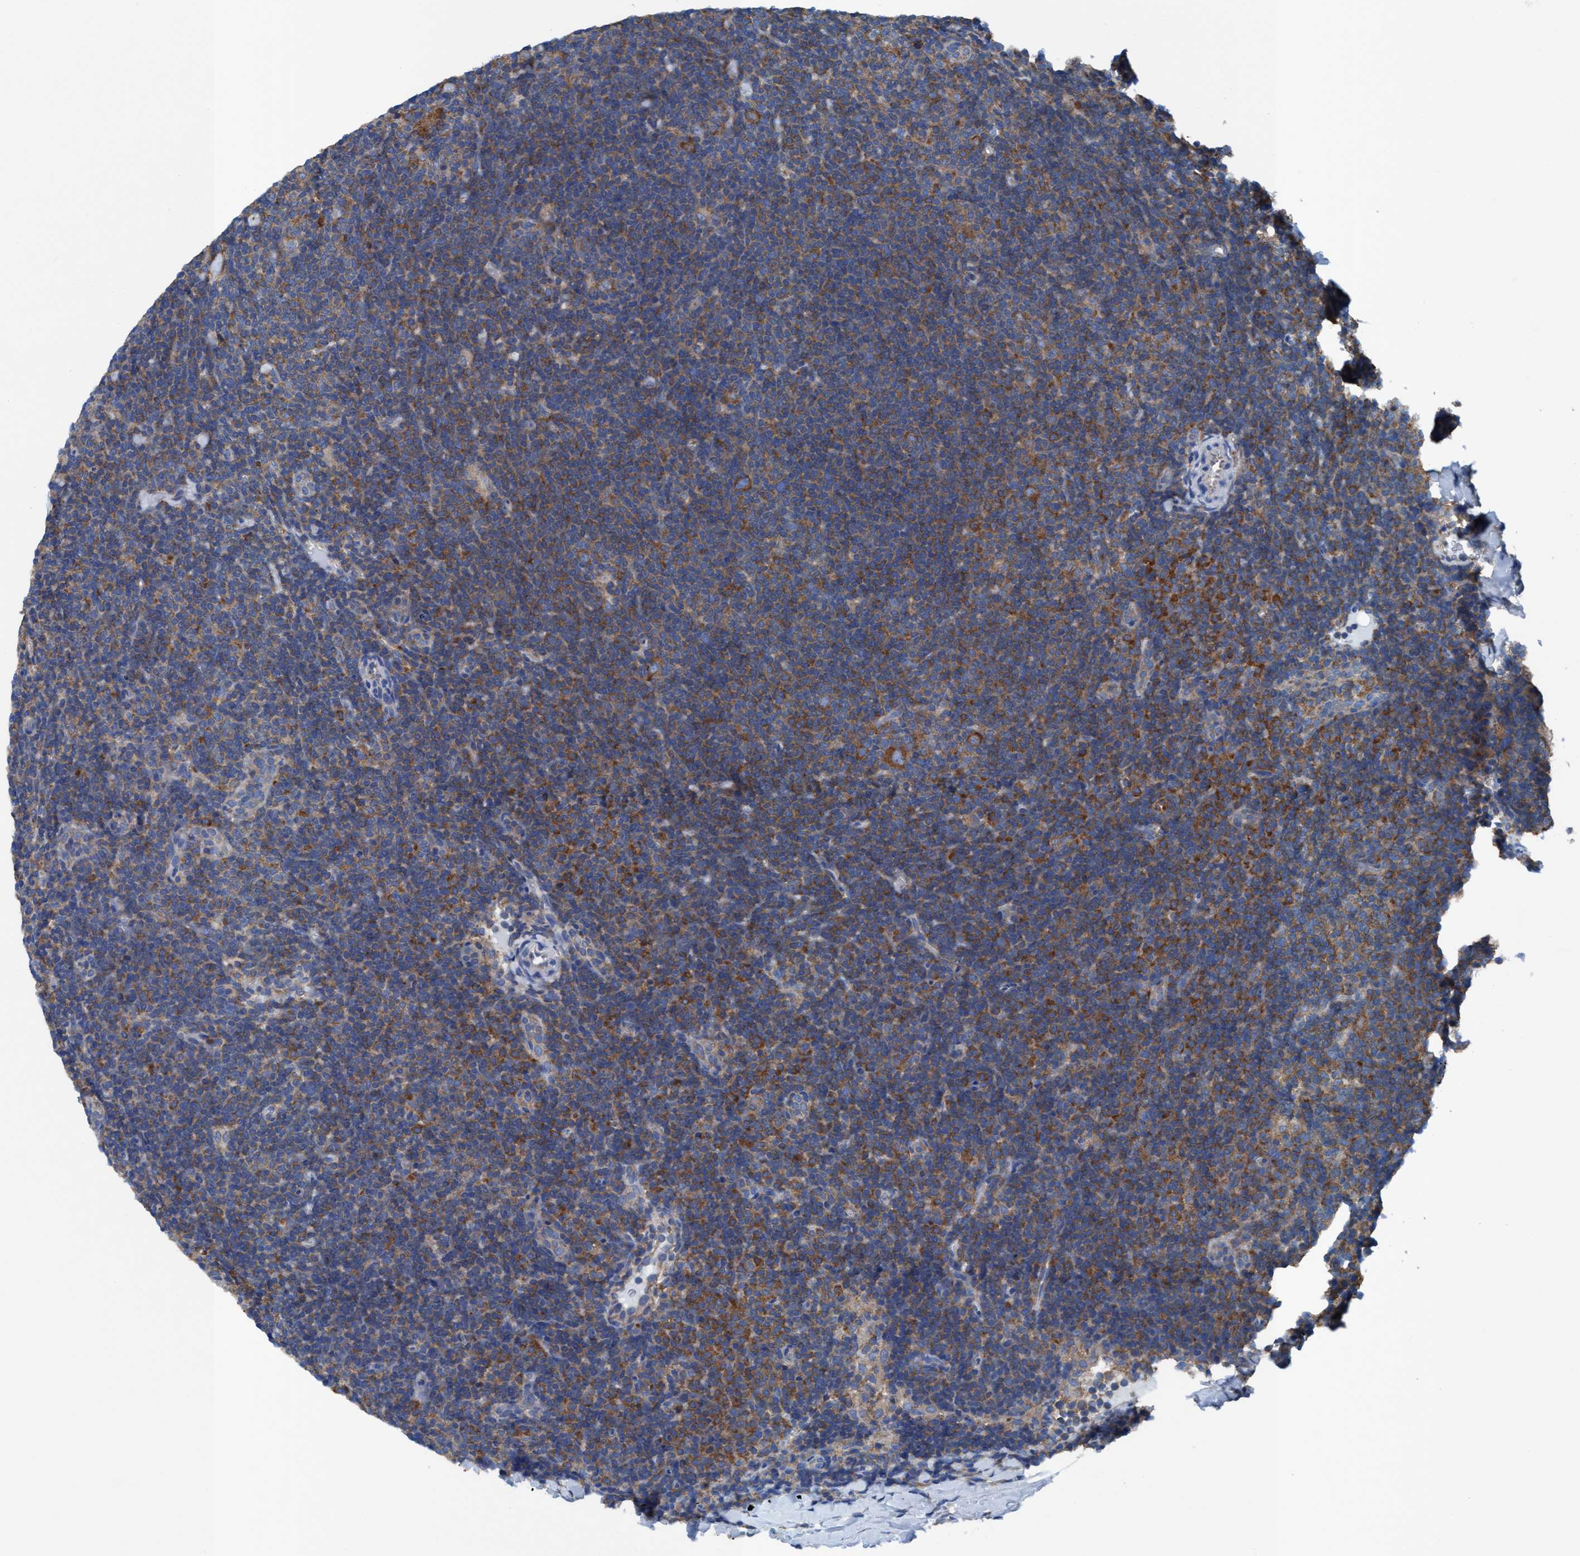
{"staining": {"intensity": "moderate", "quantity": "25%-75%", "location": "cytoplasmic/membranous"}, "tissue": "lymphoma", "cell_type": "Tumor cells", "image_type": "cancer", "snomed": [{"axis": "morphology", "description": "Hodgkin's disease, NOS"}, {"axis": "topography", "description": "Lymph node"}], "caption": "Immunohistochemistry (IHC) of lymphoma displays medium levels of moderate cytoplasmic/membranous positivity in approximately 25%-75% of tumor cells.", "gene": "NMT1", "patient": {"sex": "female", "age": 57}}